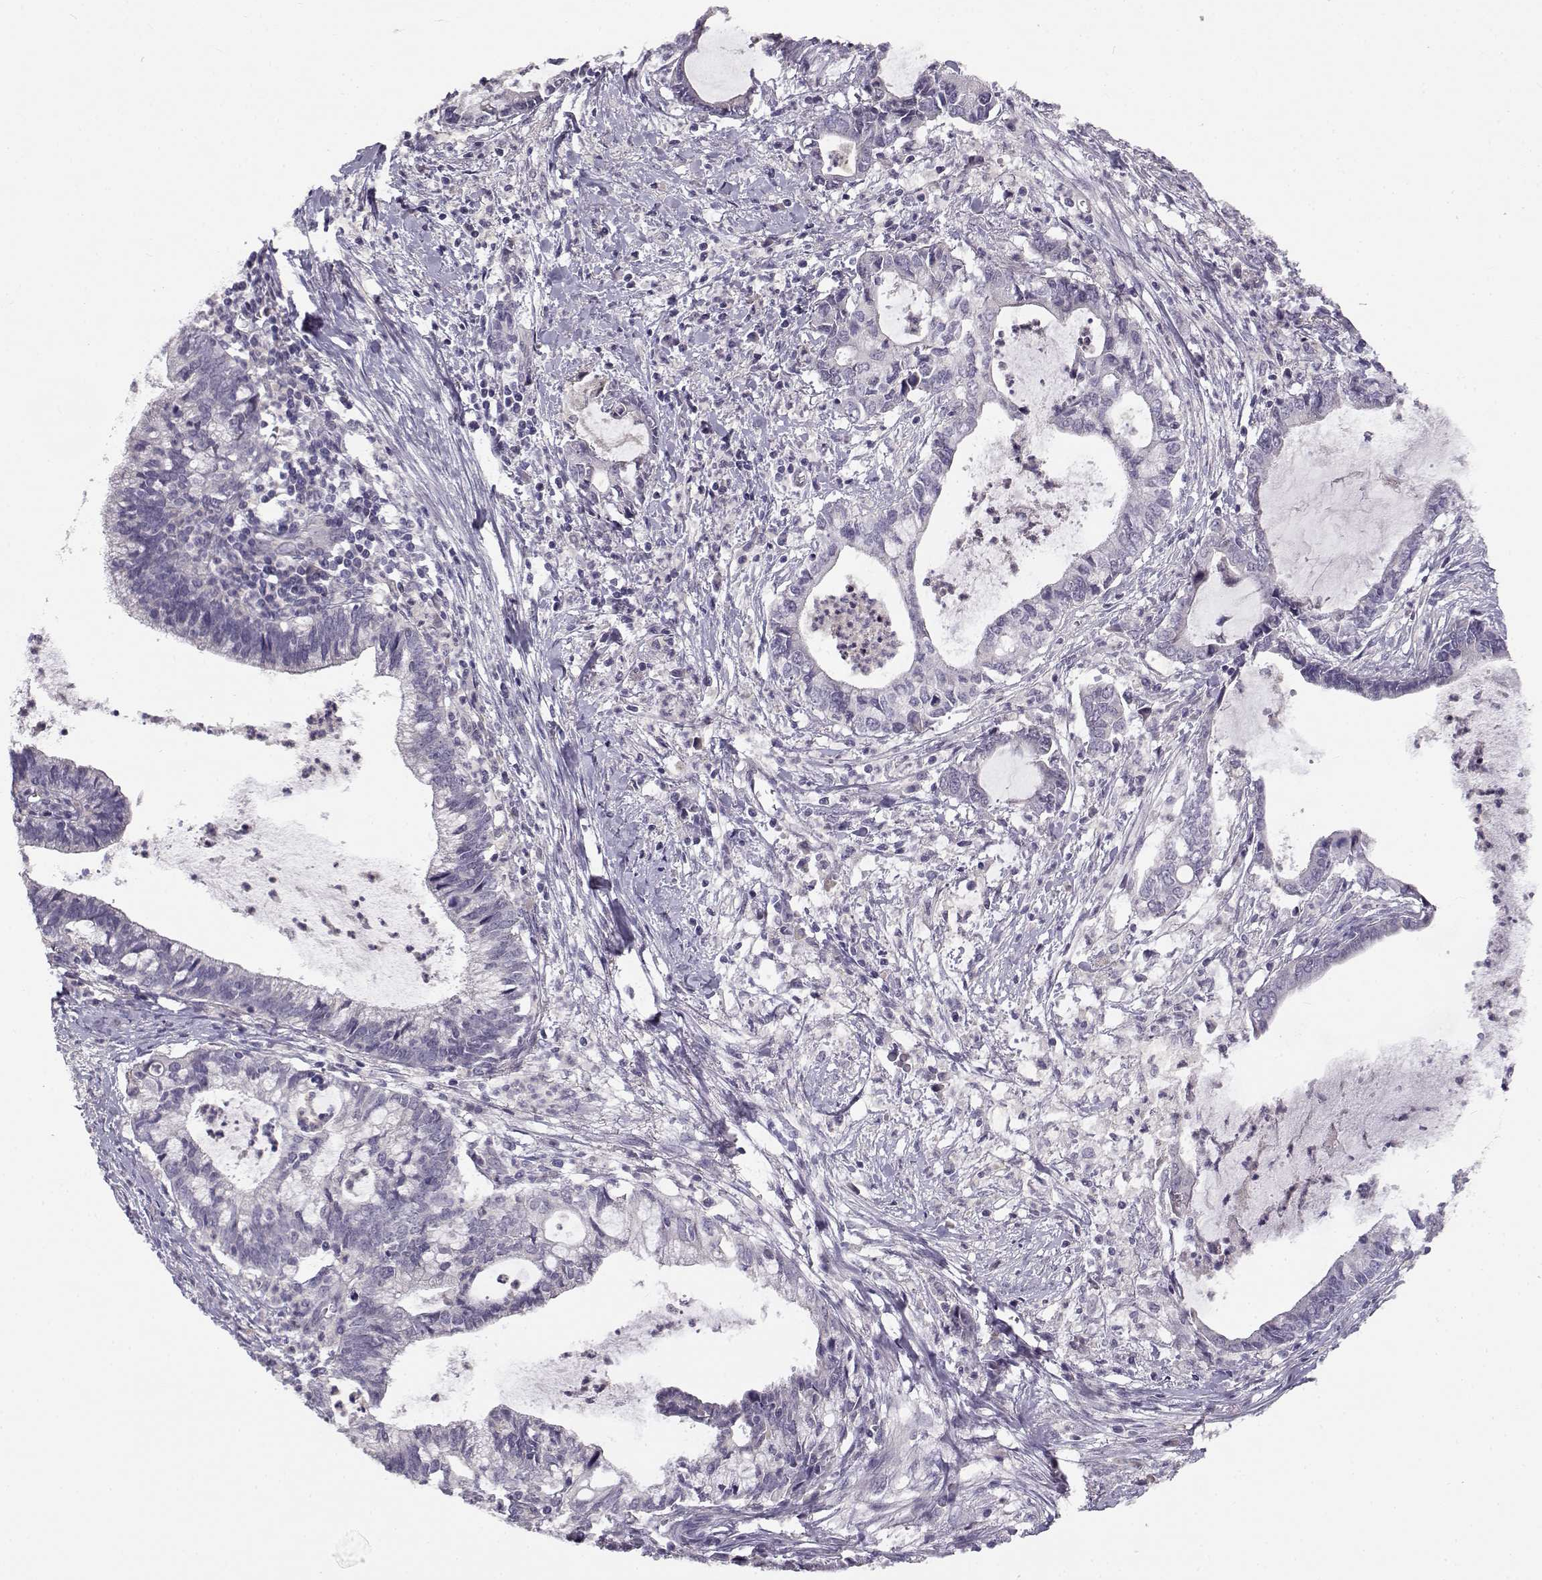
{"staining": {"intensity": "negative", "quantity": "none", "location": "none"}, "tissue": "cervical cancer", "cell_type": "Tumor cells", "image_type": "cancer", "snomed": [{"axis": "morphology", "description": "Adenocarcinoma, NOS"}, {"axis": "topography", "description": "Cervix"}], "caption": "Immunohistochemical staining of cervical cancer displays no significant staining in tumor cells.", "gene": "TMEM145", "patient": {"sex": "female", "age": 42}}